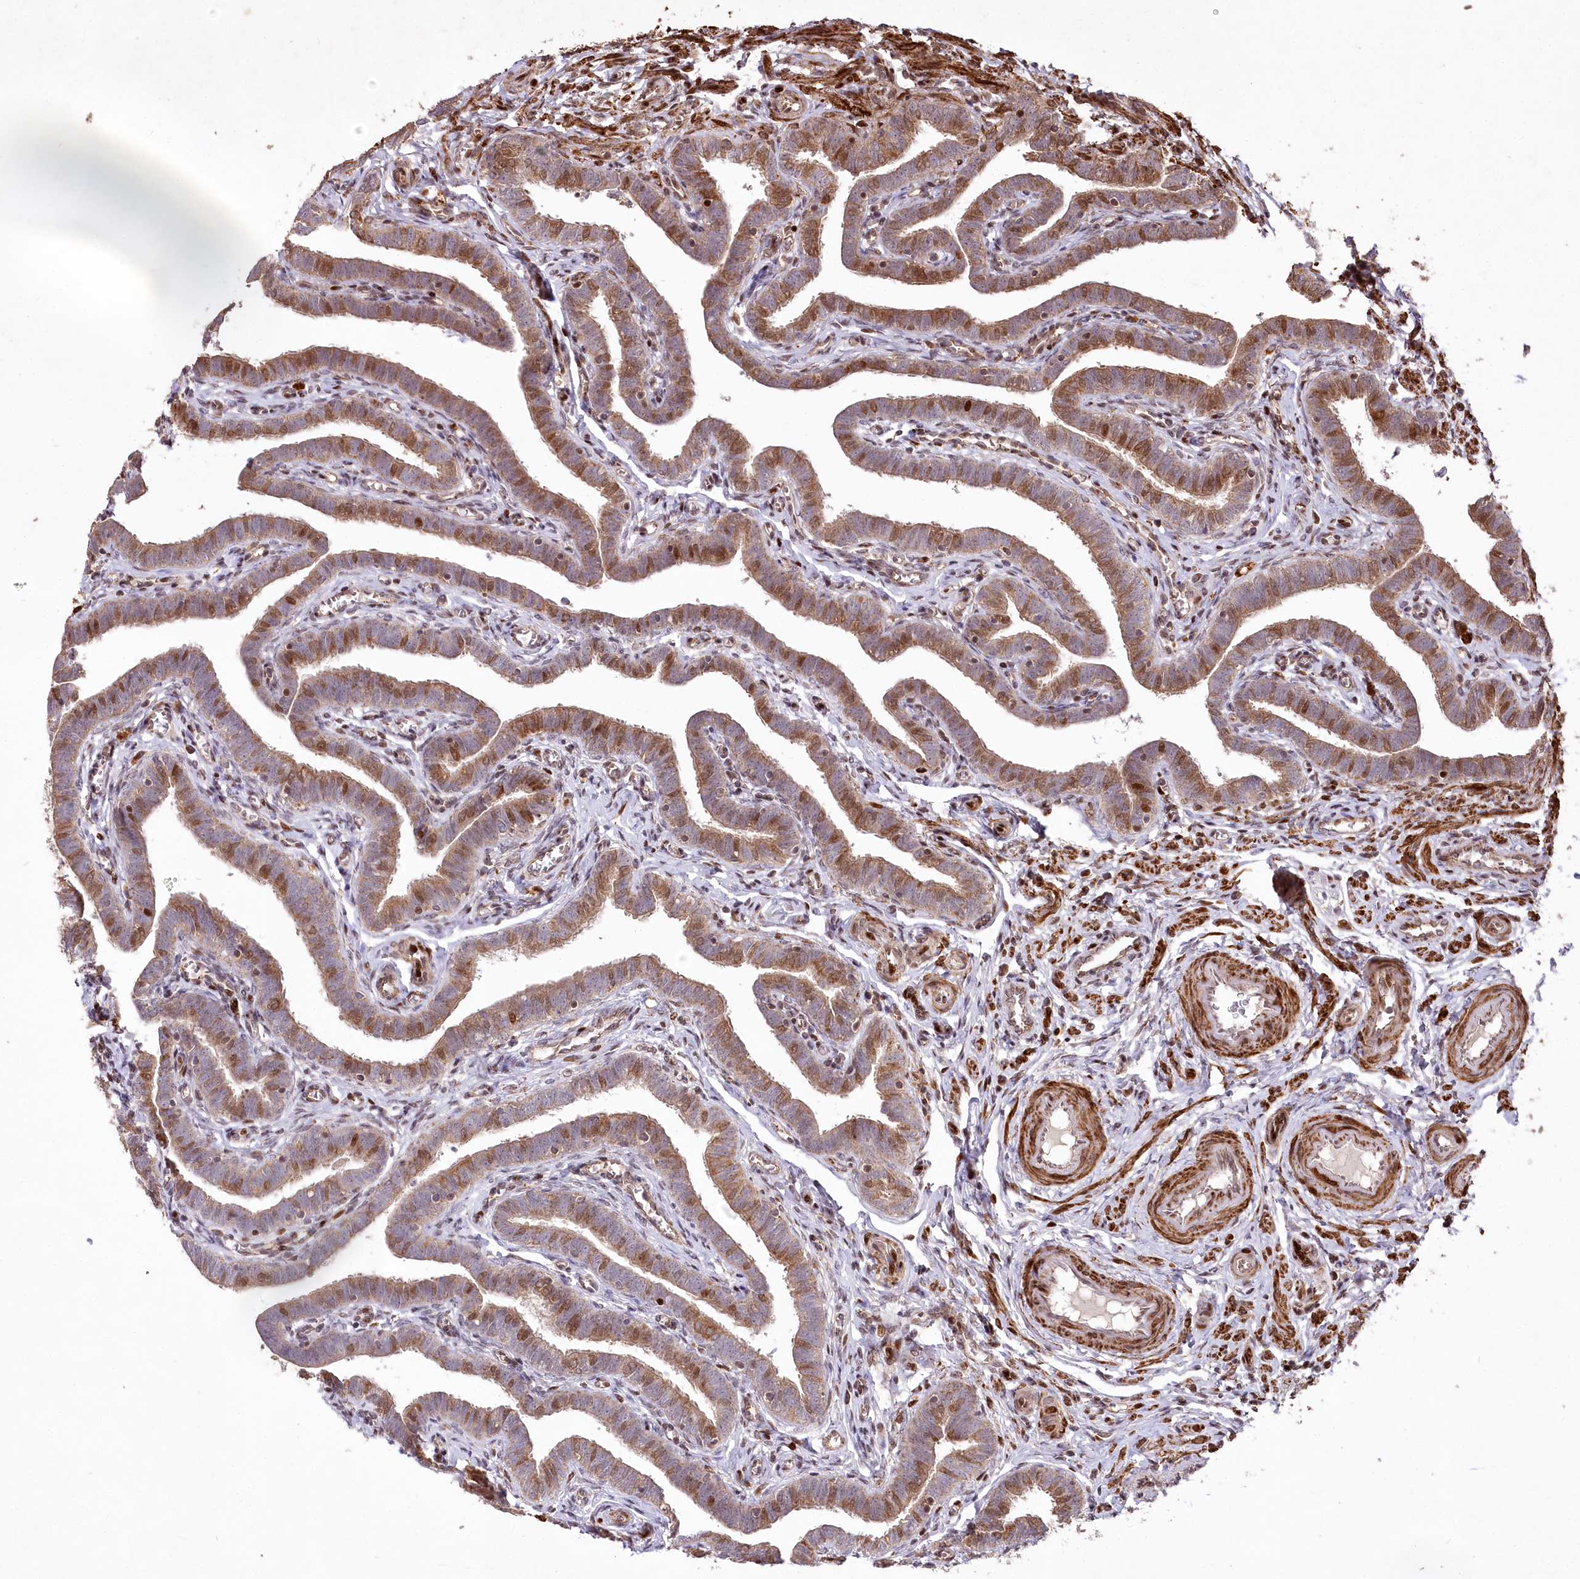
{"staining": {"intensity": "moderate", "quantity": ">75%", "location": "cytoplasmic/membranous,nuclear"}, "tissue": "fallopian tube", "cell_type": "Glandular cells", "image_type": "normal", "snomed": [{"axis": "morphology", "description": "Normal tissue, NOS"}, {"axis": "topography", "description": "Fallopian tube"}], "caption": "Protein staining of normal fallopian tube shows moderate cytoplasmic/membranous,nuclear positivity in about >75% of glandular cells.", "gene": "PSTK", "patient": {"sex": "female", "age": 36}}